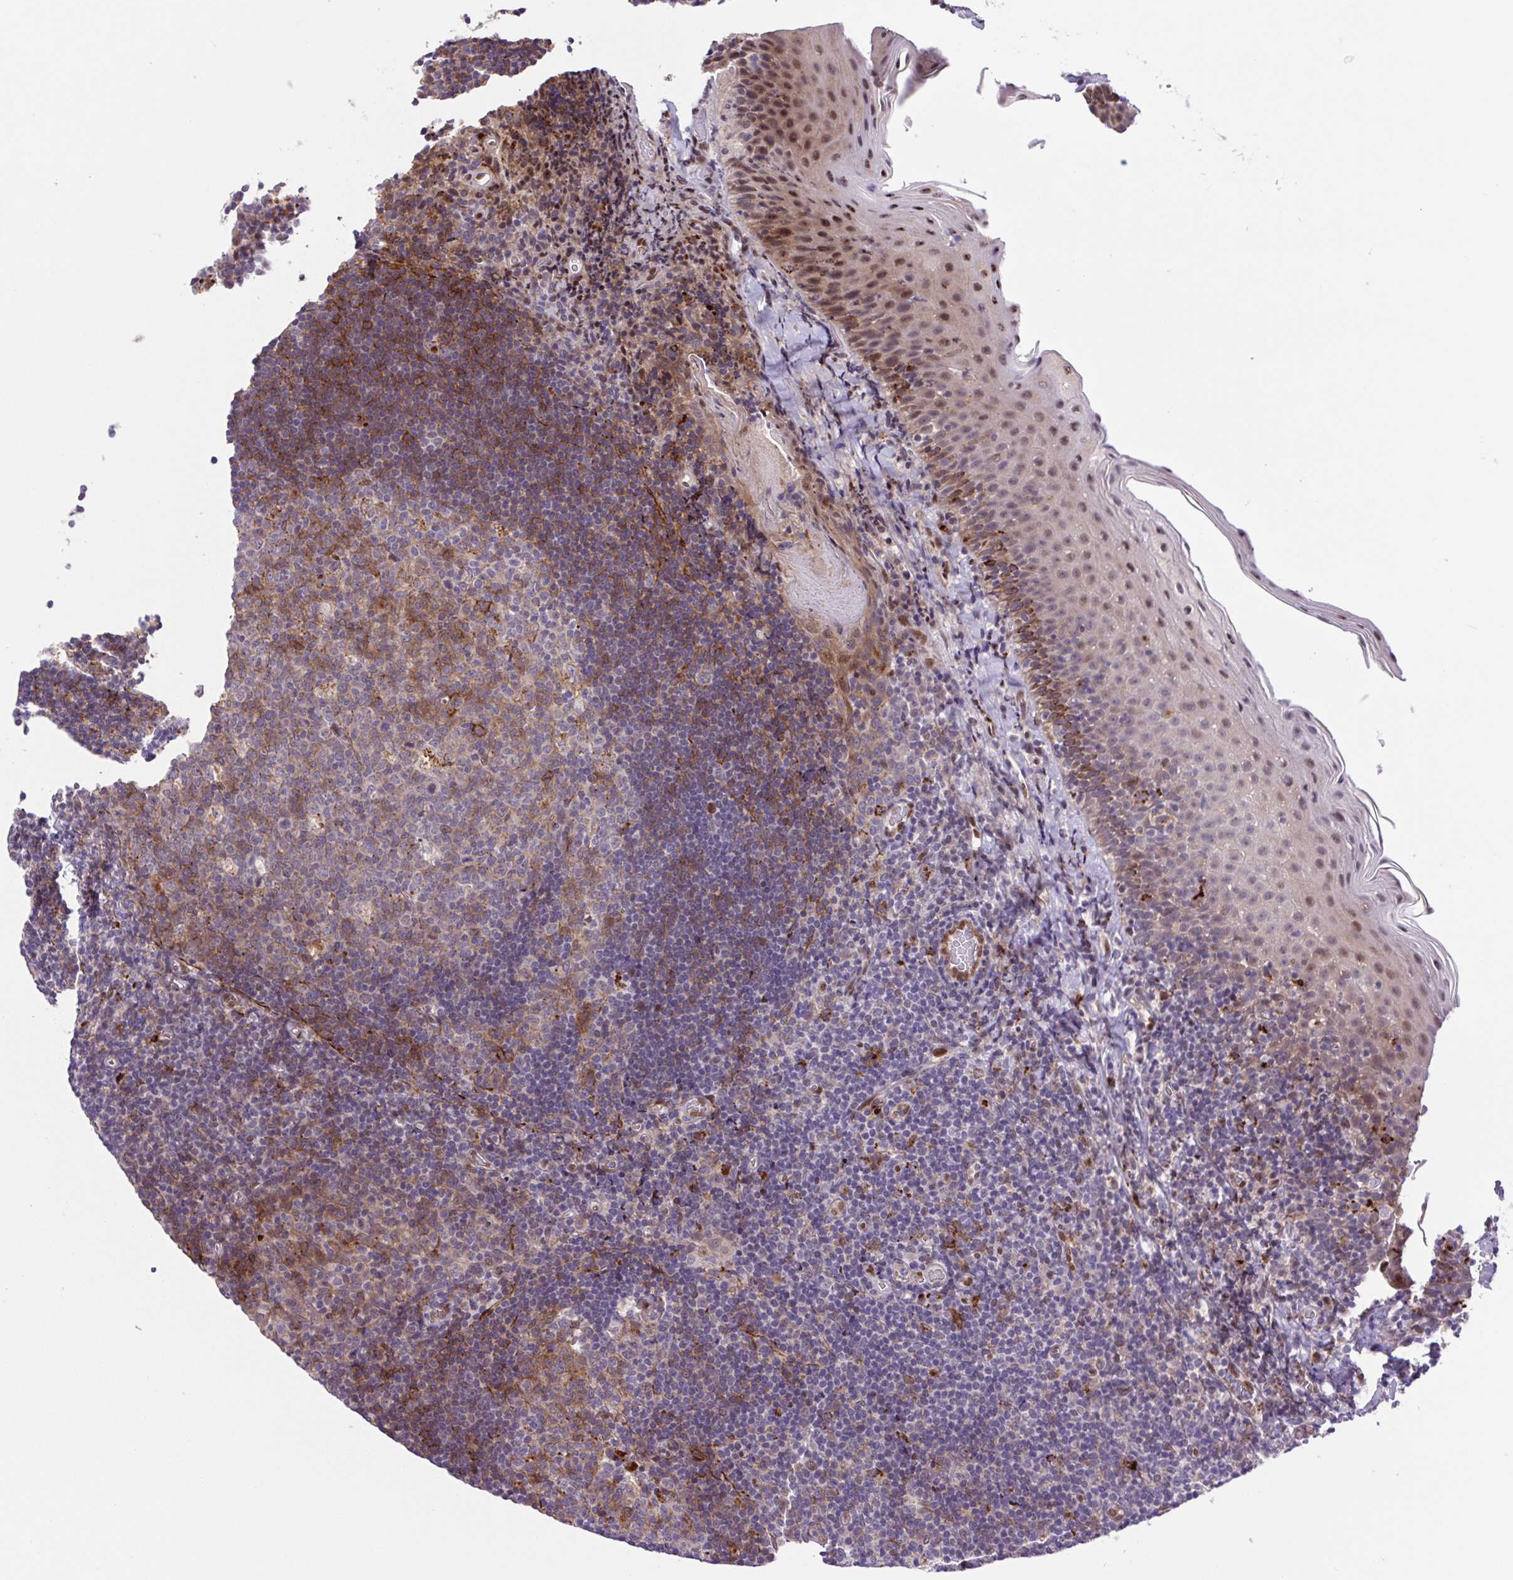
{"staining": {"intensity": "weak", "quantity": "25%-75%", "location": "cytoplasmic/membranous"}, "tissue": "tonsil", "cell_type": "Germinal center cells", "image_type": "normal", "snomed": [{"axis": "morphology", "description": "Normal tissue, NOS"}, {"axis": "topography", "description": "Tonsil"}], "caption": "Germinal center cells reveal low levels of weak cytoplasmic/membranous staining in about 25%-75% of cells in unremarkable human tonsil. (DAB (3,3'-diaminobenzidine) IHC, brown staining for protein, blue staining for nuclei).", "gene": "ERG", "patient": {"sex": "male", "age": 17}}